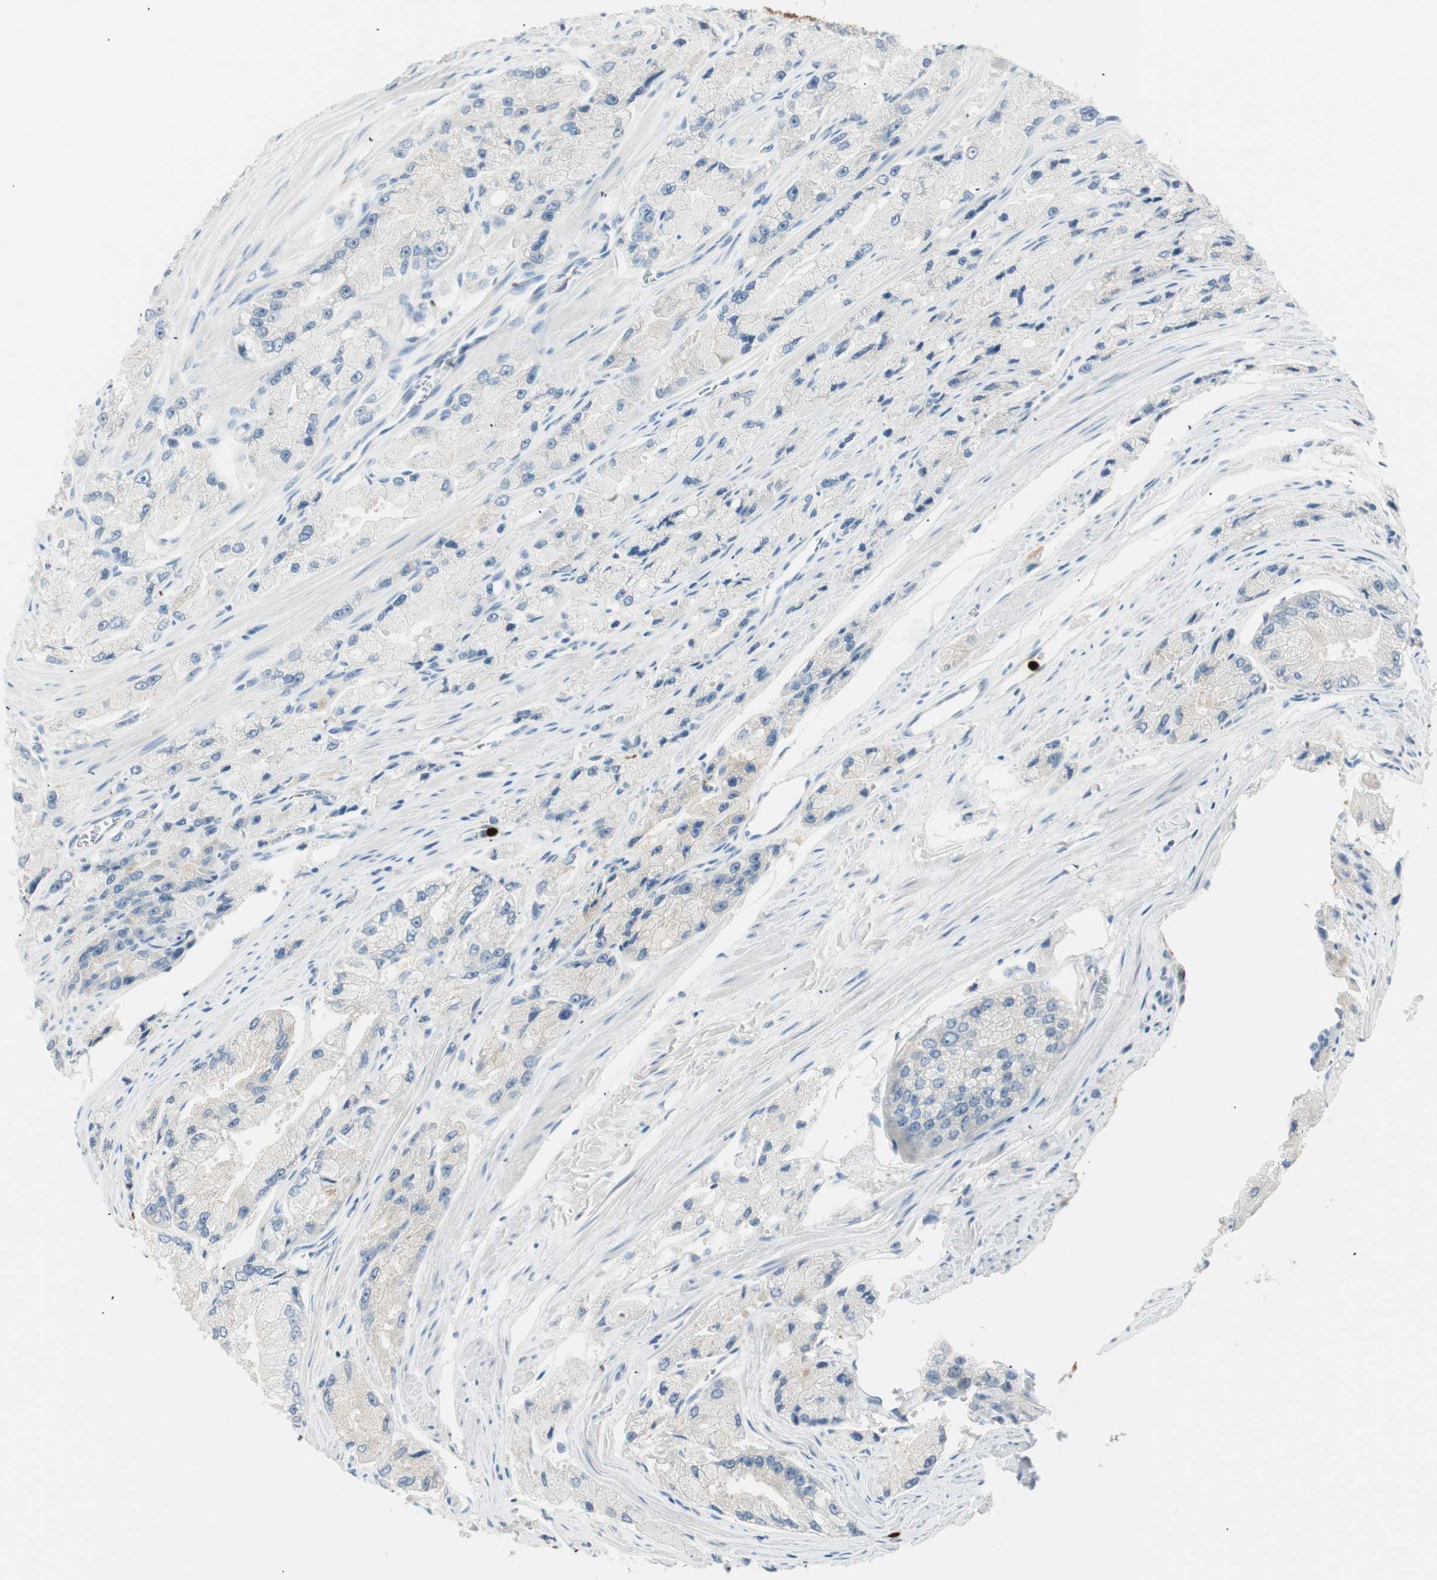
{"staining": {"intensity": "negative", "quantity": "none", "location": "none"}, "tissue": "prostate cancer", "cell_type": "Tumor cells", "image_type": "cancer", "snomed": [{"axis": "morphology", "description": "Adenocarcinoma, High grade"}, {"axis": "topography", "description": "Prostate"}], "caption": "Tumor cells show no significant protein positivity in prostate cancer.", "gene": "PRTN3", "patient": {"sex": "male", "age": 58}}